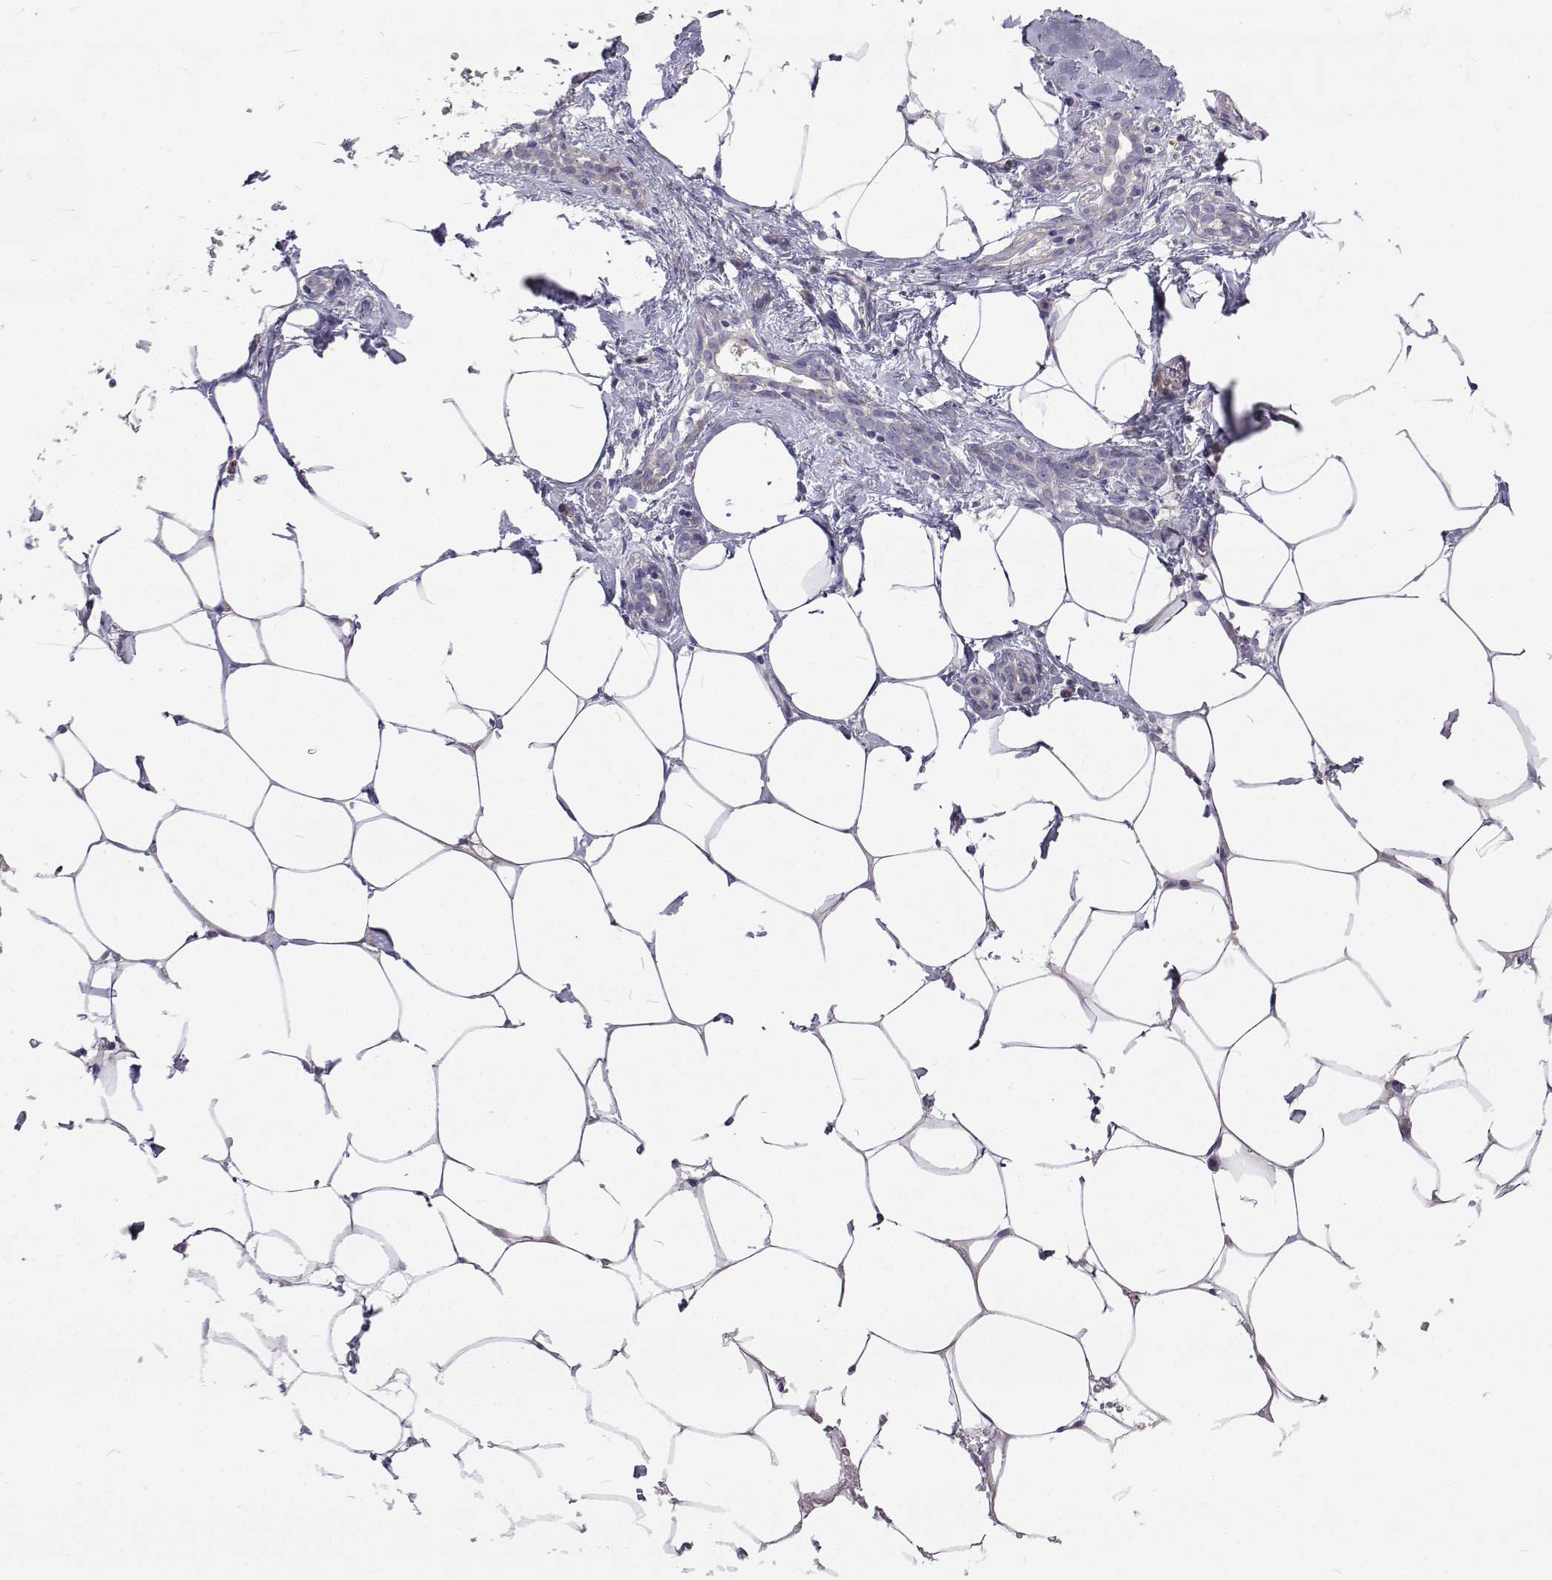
{"staining": {"intensity": "negative", "quantity": "none", "location": "none"}, "tissue": "breast", "cell_type": "Adipocytes", "image_type": "normal", "snomed": [{"axis": "morphology", "description": "Normal tissue, NOS"}, {"axis": "topography", "description": "Breast"}], "caption": "This micrograph is of normal breast stained with immunohistochemistry to label a protein in brown with the nuclei are counter-stained blue. There is no staining in adipocytes.", "gene": "NPR3", "patient": {"sex": "female", "age": 27}}